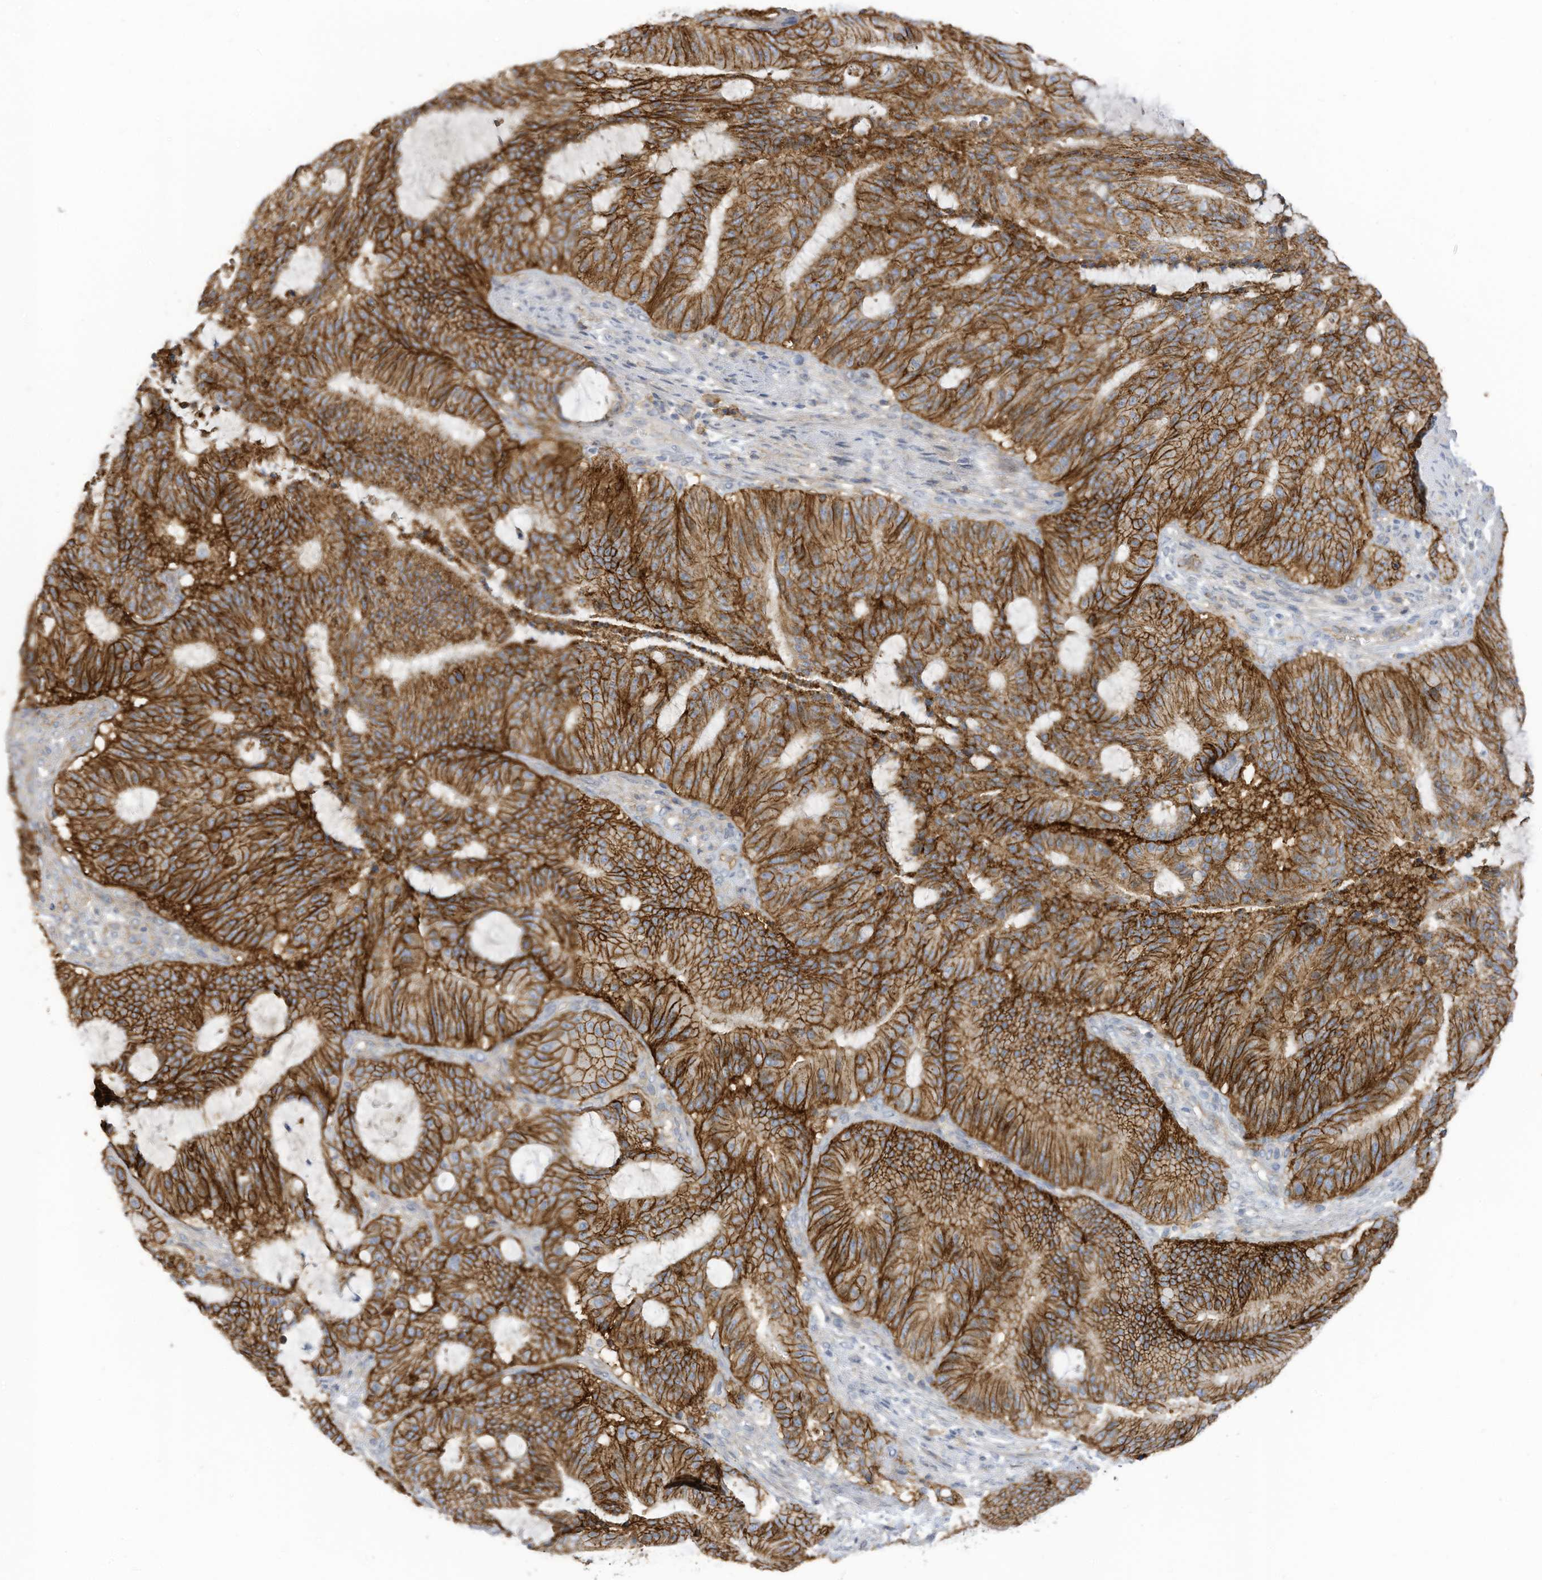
{"staining": {"intensity": "strong", "quantity": ">75%", "location": "cytoplasmic/membranous"}, "tissue": "liver cancer", "cell_type": "Tumor cells", "image_type": "cancer", "snomed": [{"axis": "morphology", "description": "Normal tissue, NOS"}, {"axis": "morphology", "description": "Cholangiocarcinoma"}, {"axis": "topography", "description": "Liver"}, {"axis": "topography", "description": "Peripheral nerve tissue"}], "caption": "Tumor cells demonstrate high levels of strong cytoplasmic/membranous positivity in about >75% of cells in cholangiocarcinoma (liver).", "gene": "SLC1A5", "patient": {"sex": "female", "age": 73}}